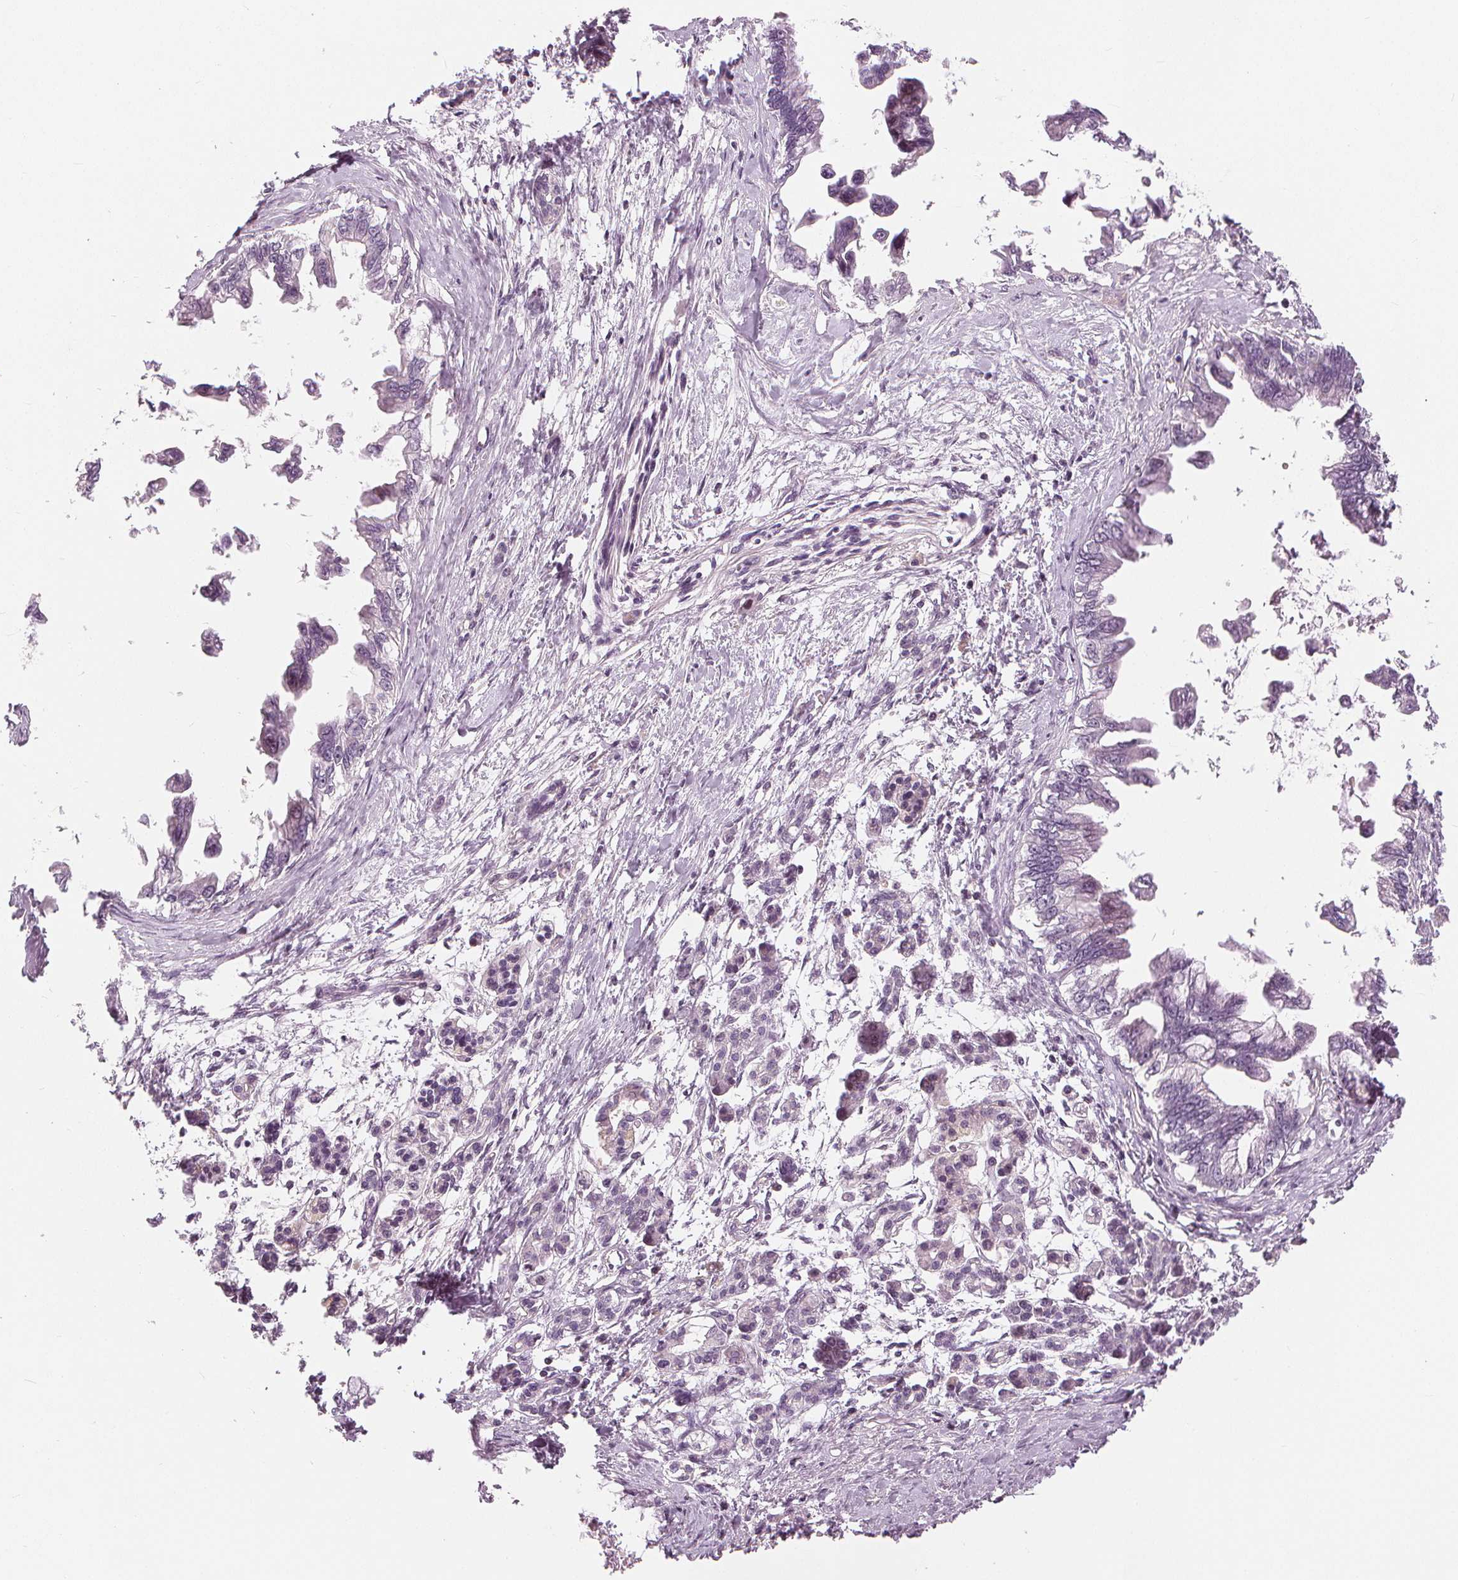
{"staining": {"intensity": "negative", "quantity": "none", "location": "none"}, "tissue": "pancreatic cancer", "cell_type": "Tumor cells", "image_type": "cancer", "snomed": [{"axis": "morphology", "description": "Adenocarcinoma, NOS"}, {"axis": "topography", "description": "Pancreas"}], "caption": "An immunohistochemistry (IHC) image of pancreatic adenocarcinoma is shown. There is no staining in tumor cells of pancreatic adenocarcinoma.", "gene": "SLC34A1", "patient": {"sex": "male", "age": 61}}